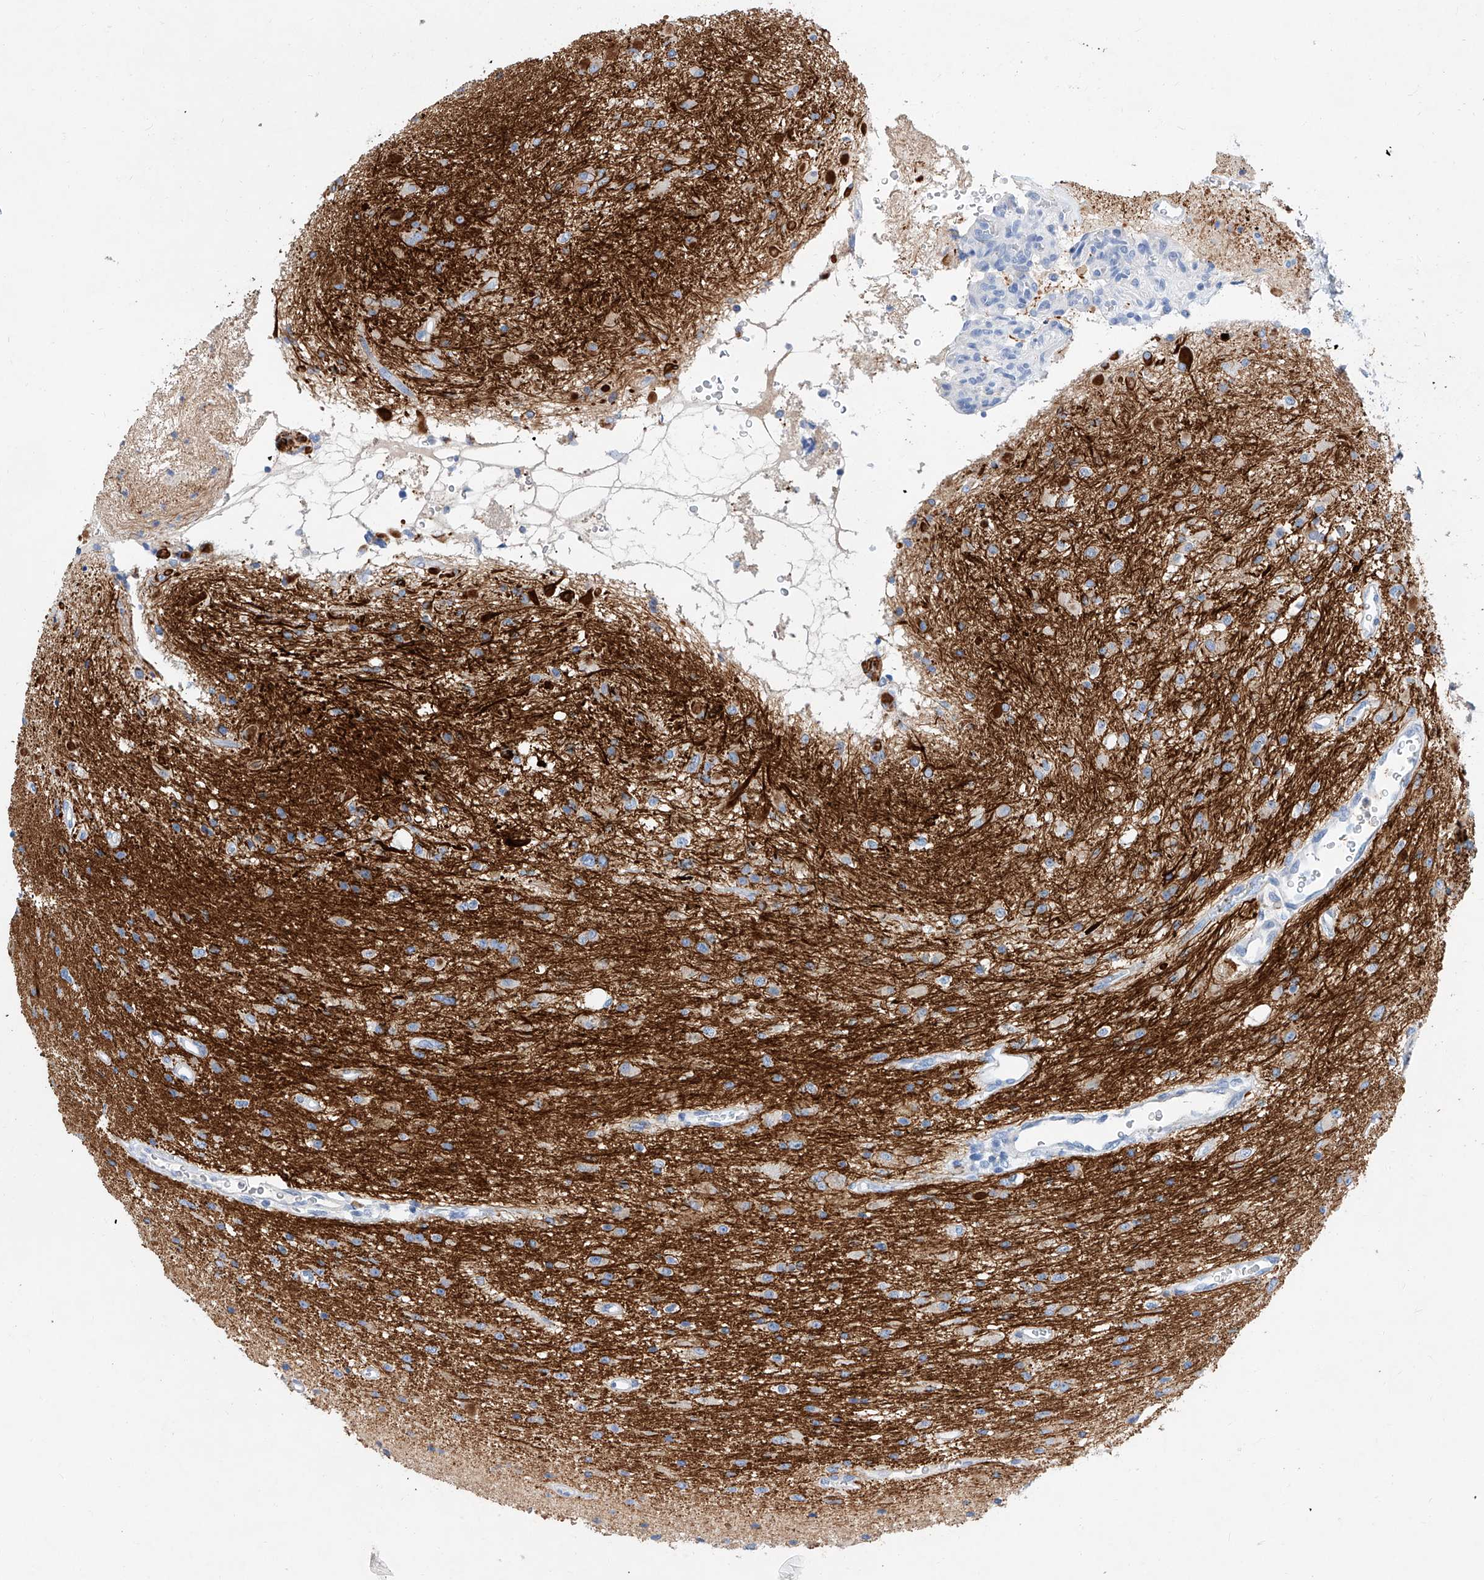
{"staining": {"intensity": "negative", "quantity": "none", "location": "none"}, "tissue": "glioma", "cell_type": "Tumor cells", "image_type": "cancer", "snomed": [{"axis": "morphology", "description": "Glioma, malignant, High grade"}, {"axis": "topography", "description": "Brain"}], "caption": "DAB immunohistochemical staining of human glioma shows no significant expression in tumor cells. The staining was performed using DAB to visualize the protein expression in brown, while the nuclei were stained in blue with hematoxylin (Magnification: 20x).", "gene": "SLC25A29", "patient": {"sex": "male", "age": 34}}